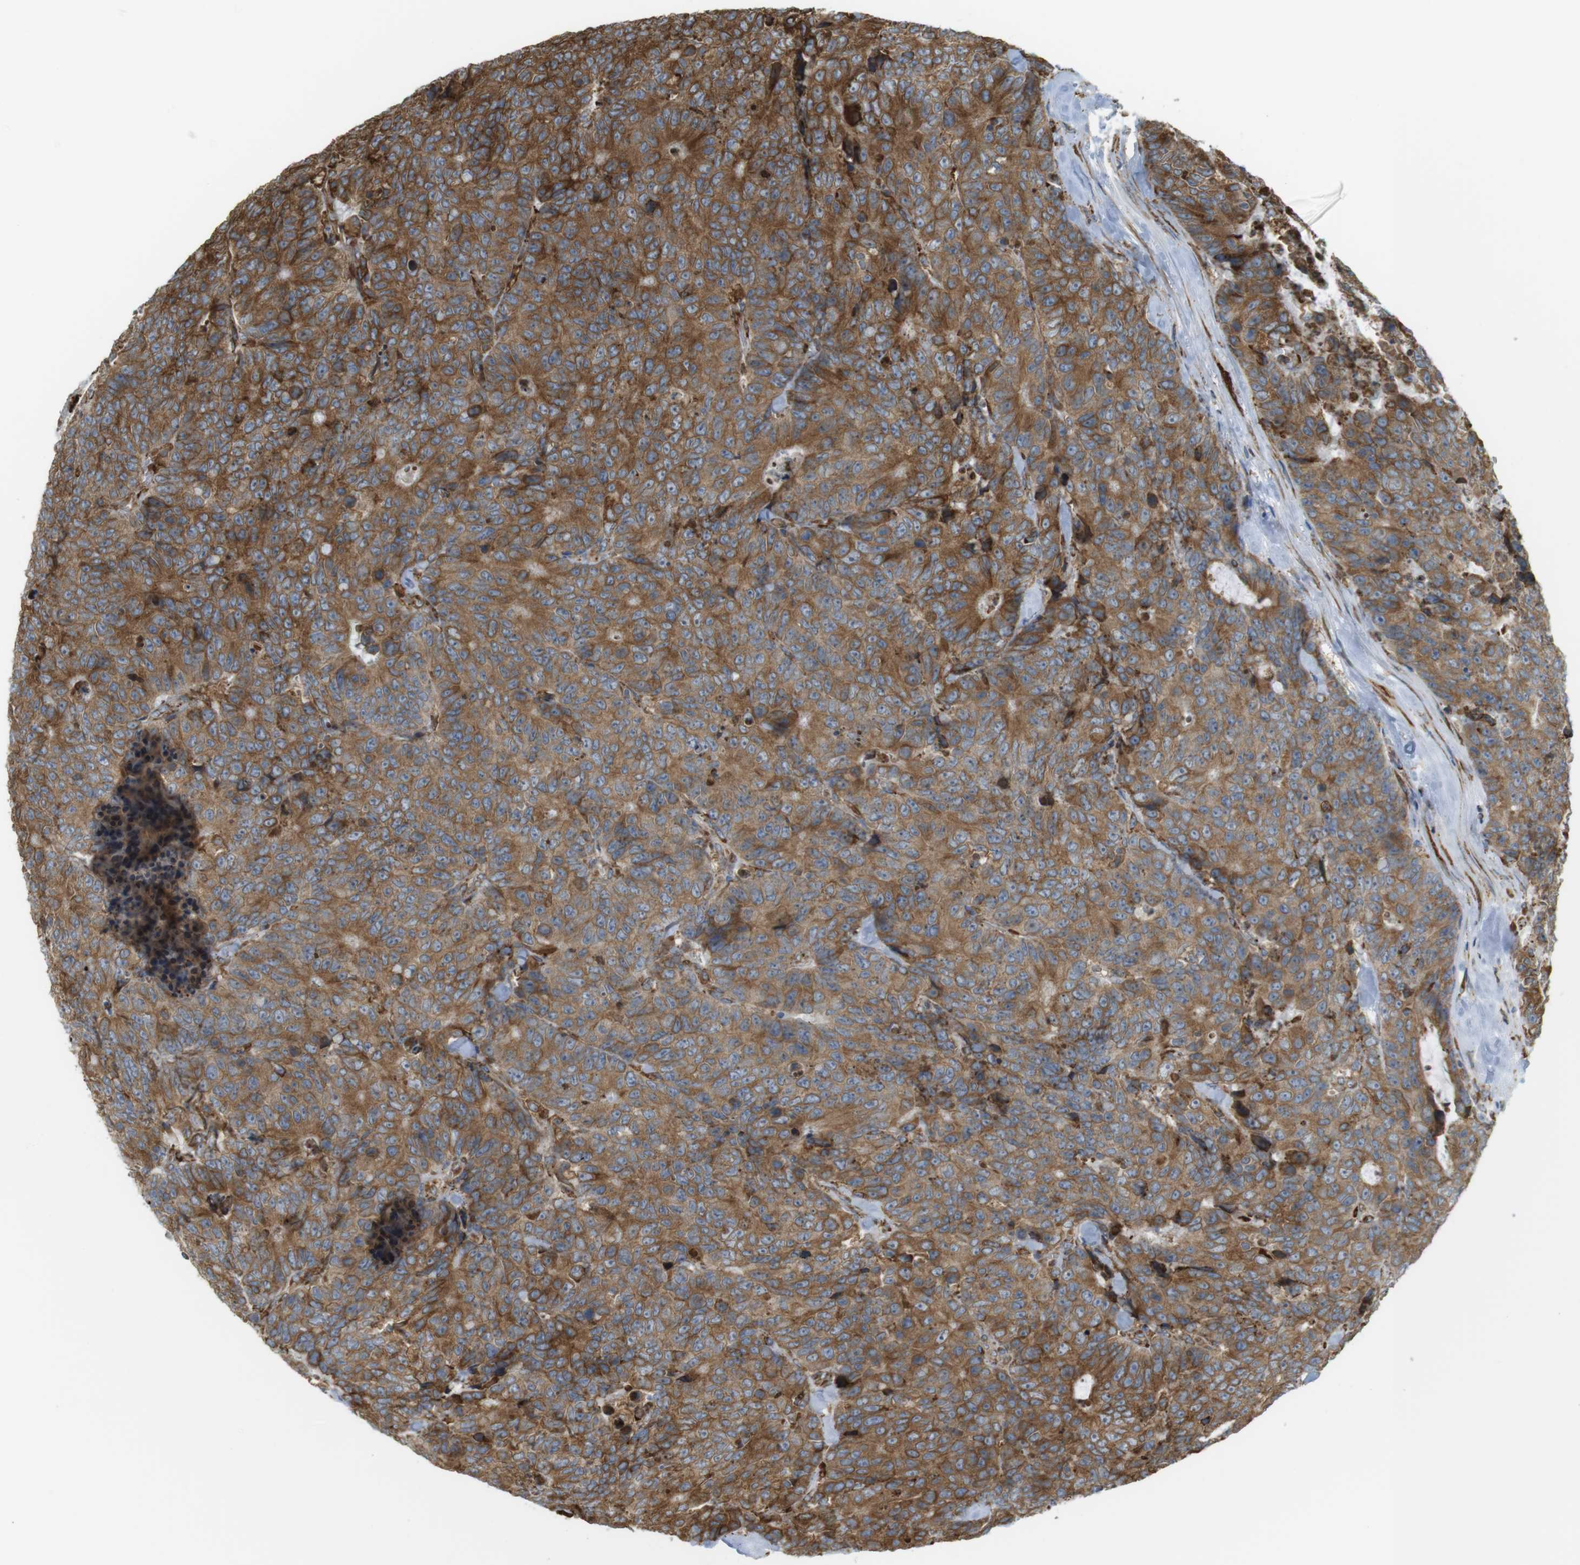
{"staining": {"intensity": "moderate", "quantity": ">75%", "location": "cytoplasmic/membranous"}, "tissue": "colorectal cancer", "cell_type": "Tumor cells", "image_type": "cancer", "snomed": [{"axis": "morphology", "description": "Adenocarcinoma, NOS"}, {"axis": "topography", "description": "Colon"}], "caption": "Immunohistochemistry (IHC) (DAB (3,3'-diaminobenzidine)) staining of human colorectal cancer exhibits moderate cytoplasmic/membranous protein expression in approximately >75% of tumor cells.", "gene": "MBOAT2", "patient": {"sex": "female", "age": 86}}